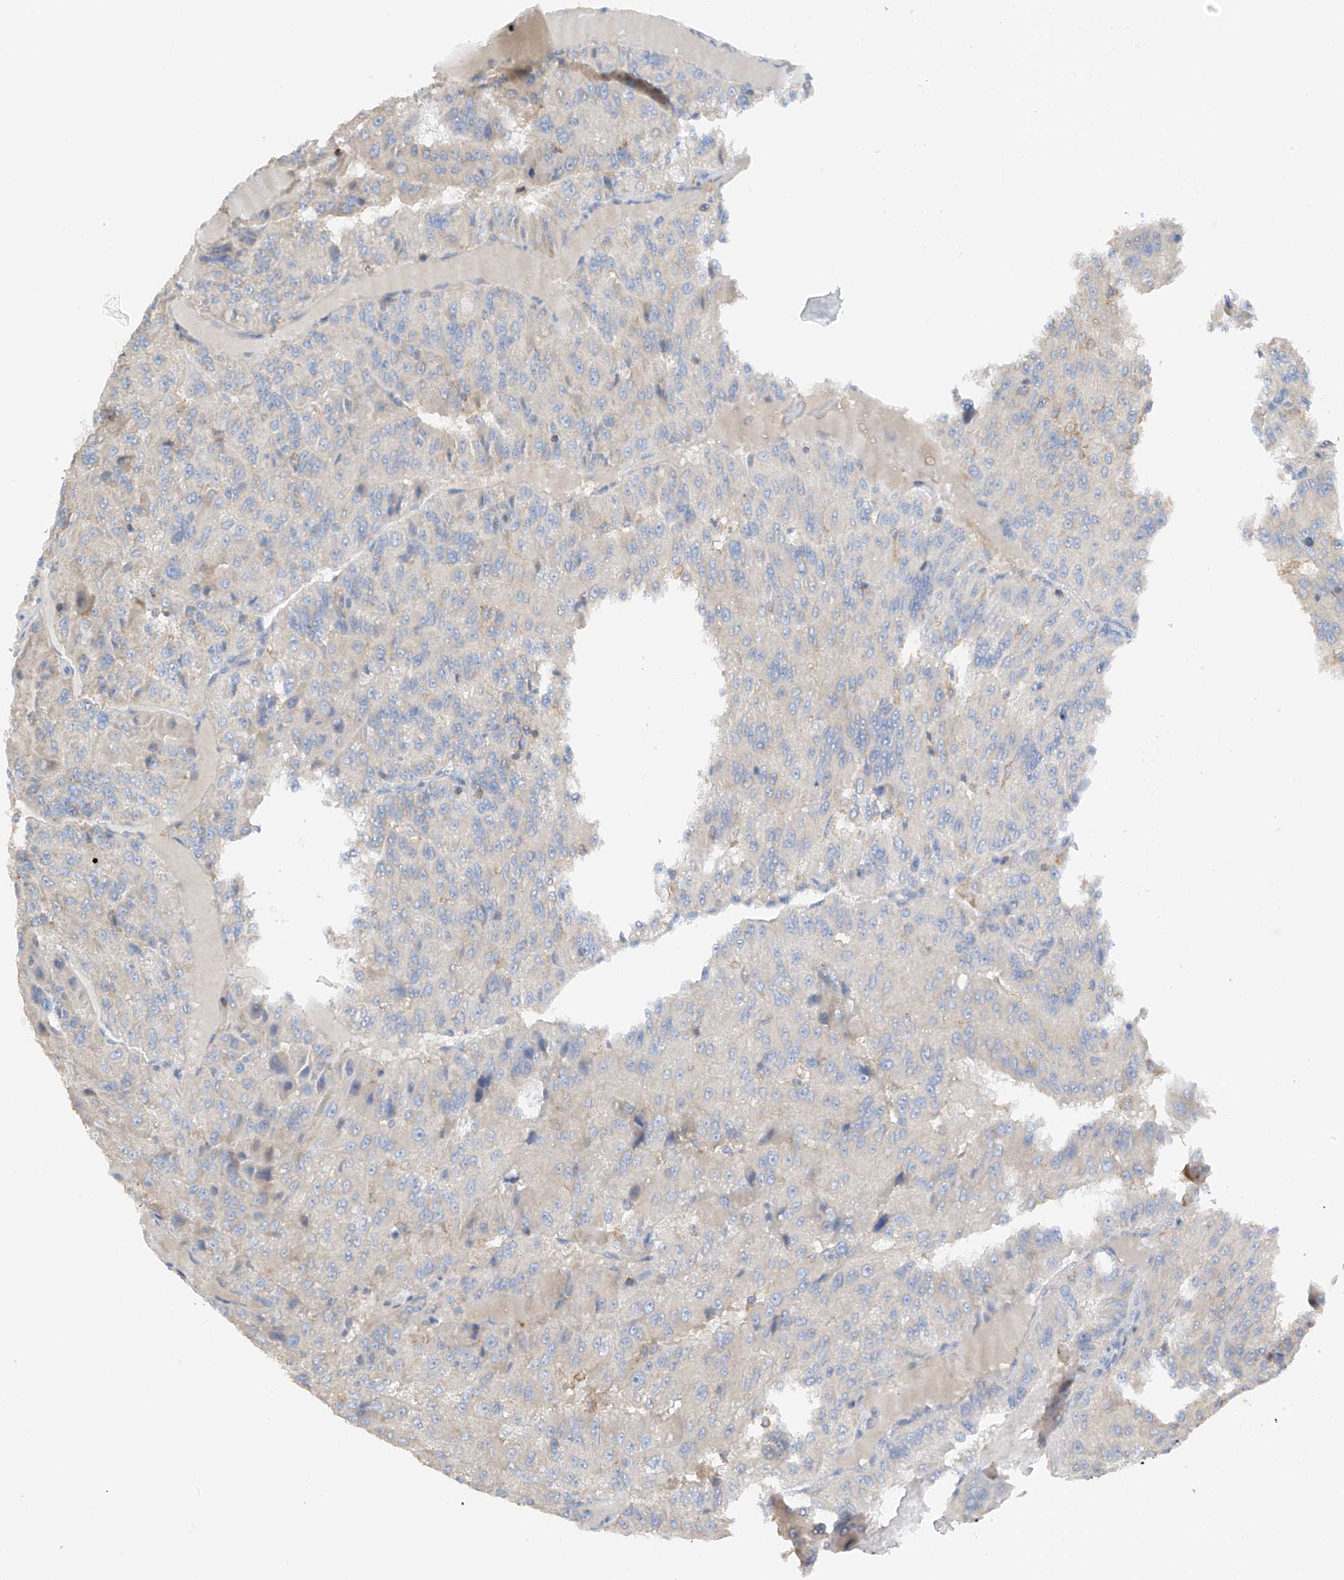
{"staining": {"intensity": "negative", "quantity": "none", "location": "none"}, "tissue": "renal cancer", "cell_type": "Tumor cells", "image_type": "cancer", "snomed": [{"axis": "morphology", "description": "Adenocarcinoma, NOS"}, {"axis": "topography", "description": "Kidney"}], "caption": "The histopathology image demonstrates no significant expression in tumor cells of adenocarcinoma (renal).", "gene": "NALCN", "patient": {"sex": "female", "age": 63}}